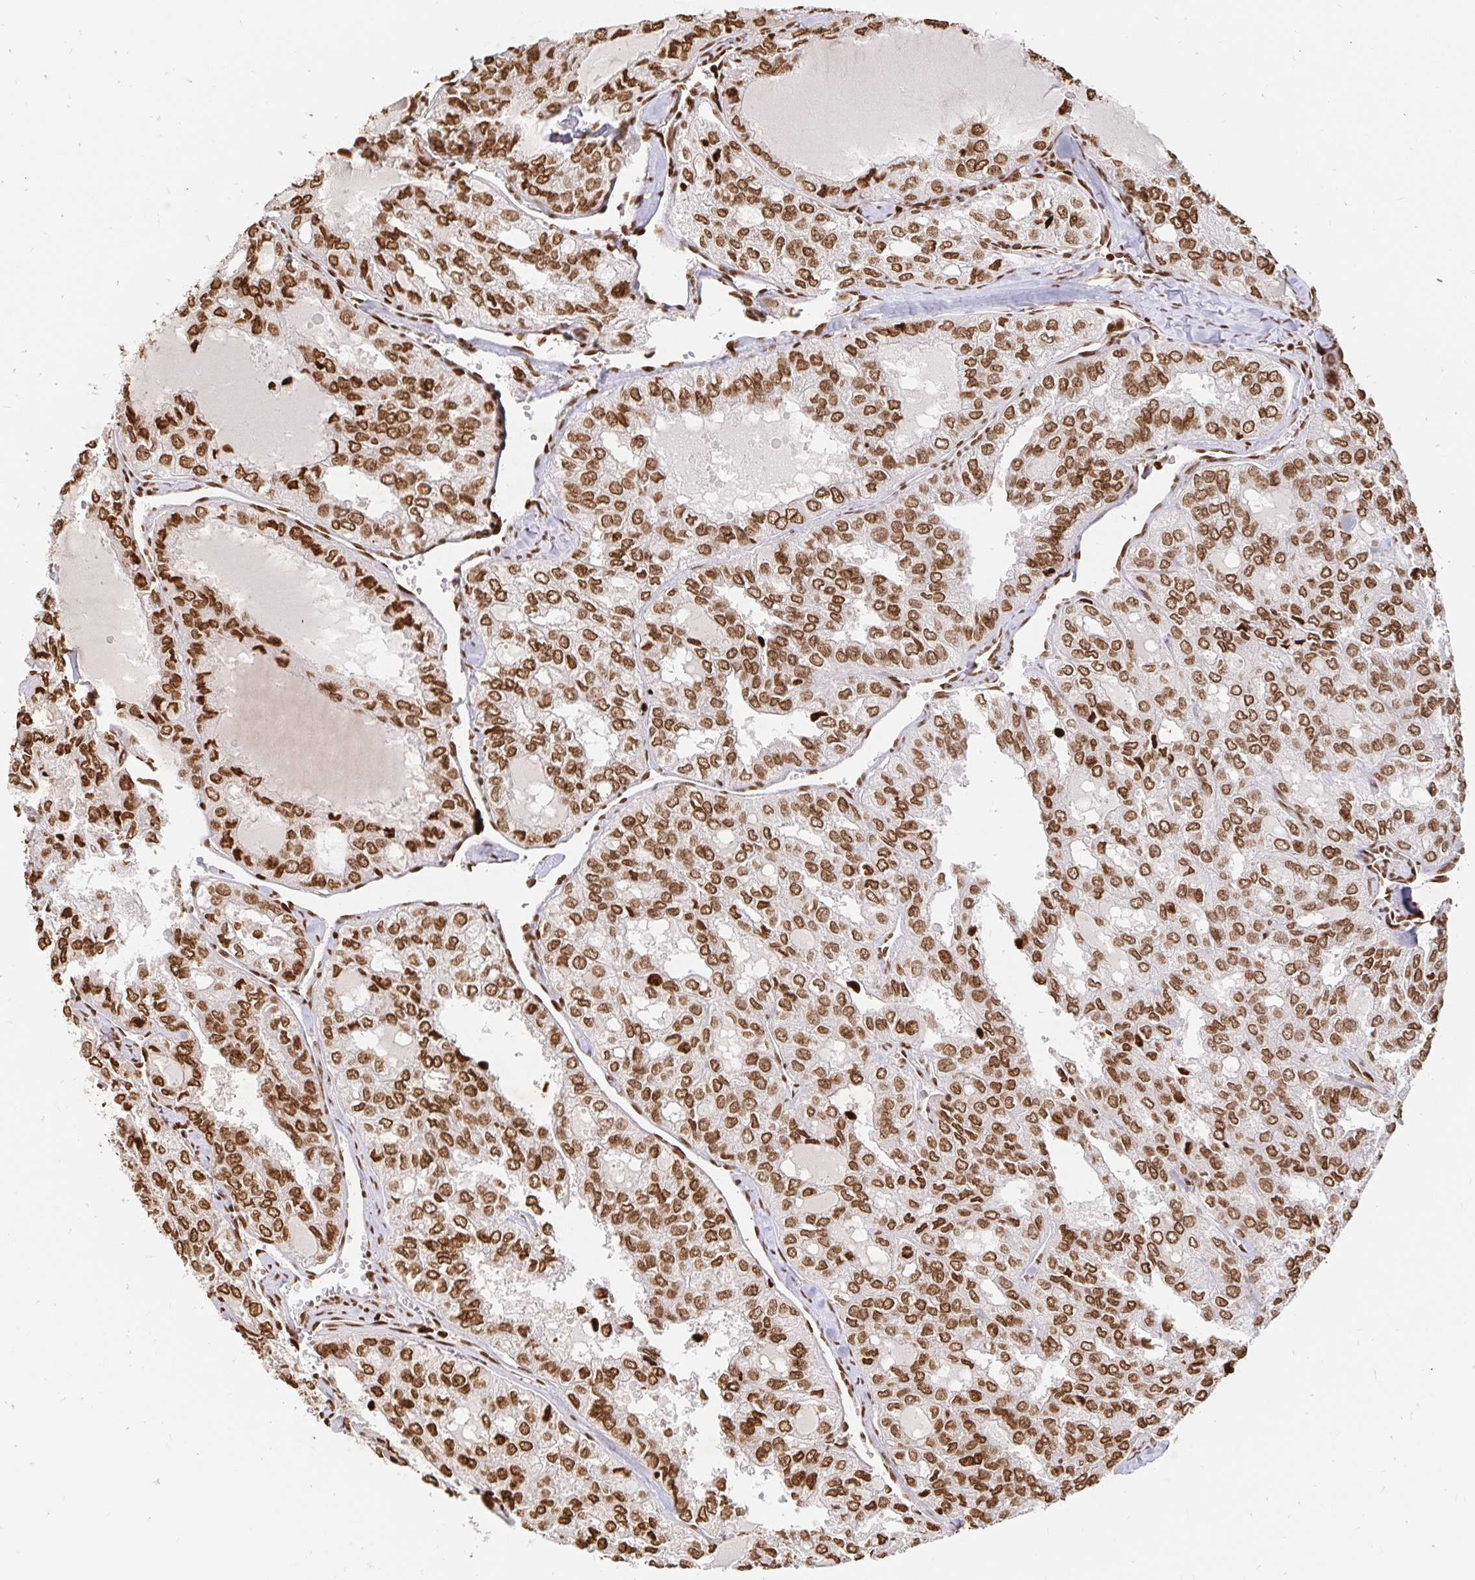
{"staining": {"intensity": "strong", "quantity": ">75%", "location": "cytoplasmic/membranous,nuclear"}, "tissue": "thyroid cancer", "cell_type": "Tumor cells", "image_type": "cancer", "snomed": [{"axis": "morphology", "description": "Follicular adenoma carcinoma, NOS"}, {"axis": "topography", "description": "Thyroid gland"}], "caption": "A high amount of strong cytoplasmic/membranous and nuclear expression is present in approximately >75% of tumor cells in thyroid cancer tissue.", "gene": "H2BC5", "patient": {"sex": "male", "age": 75}}